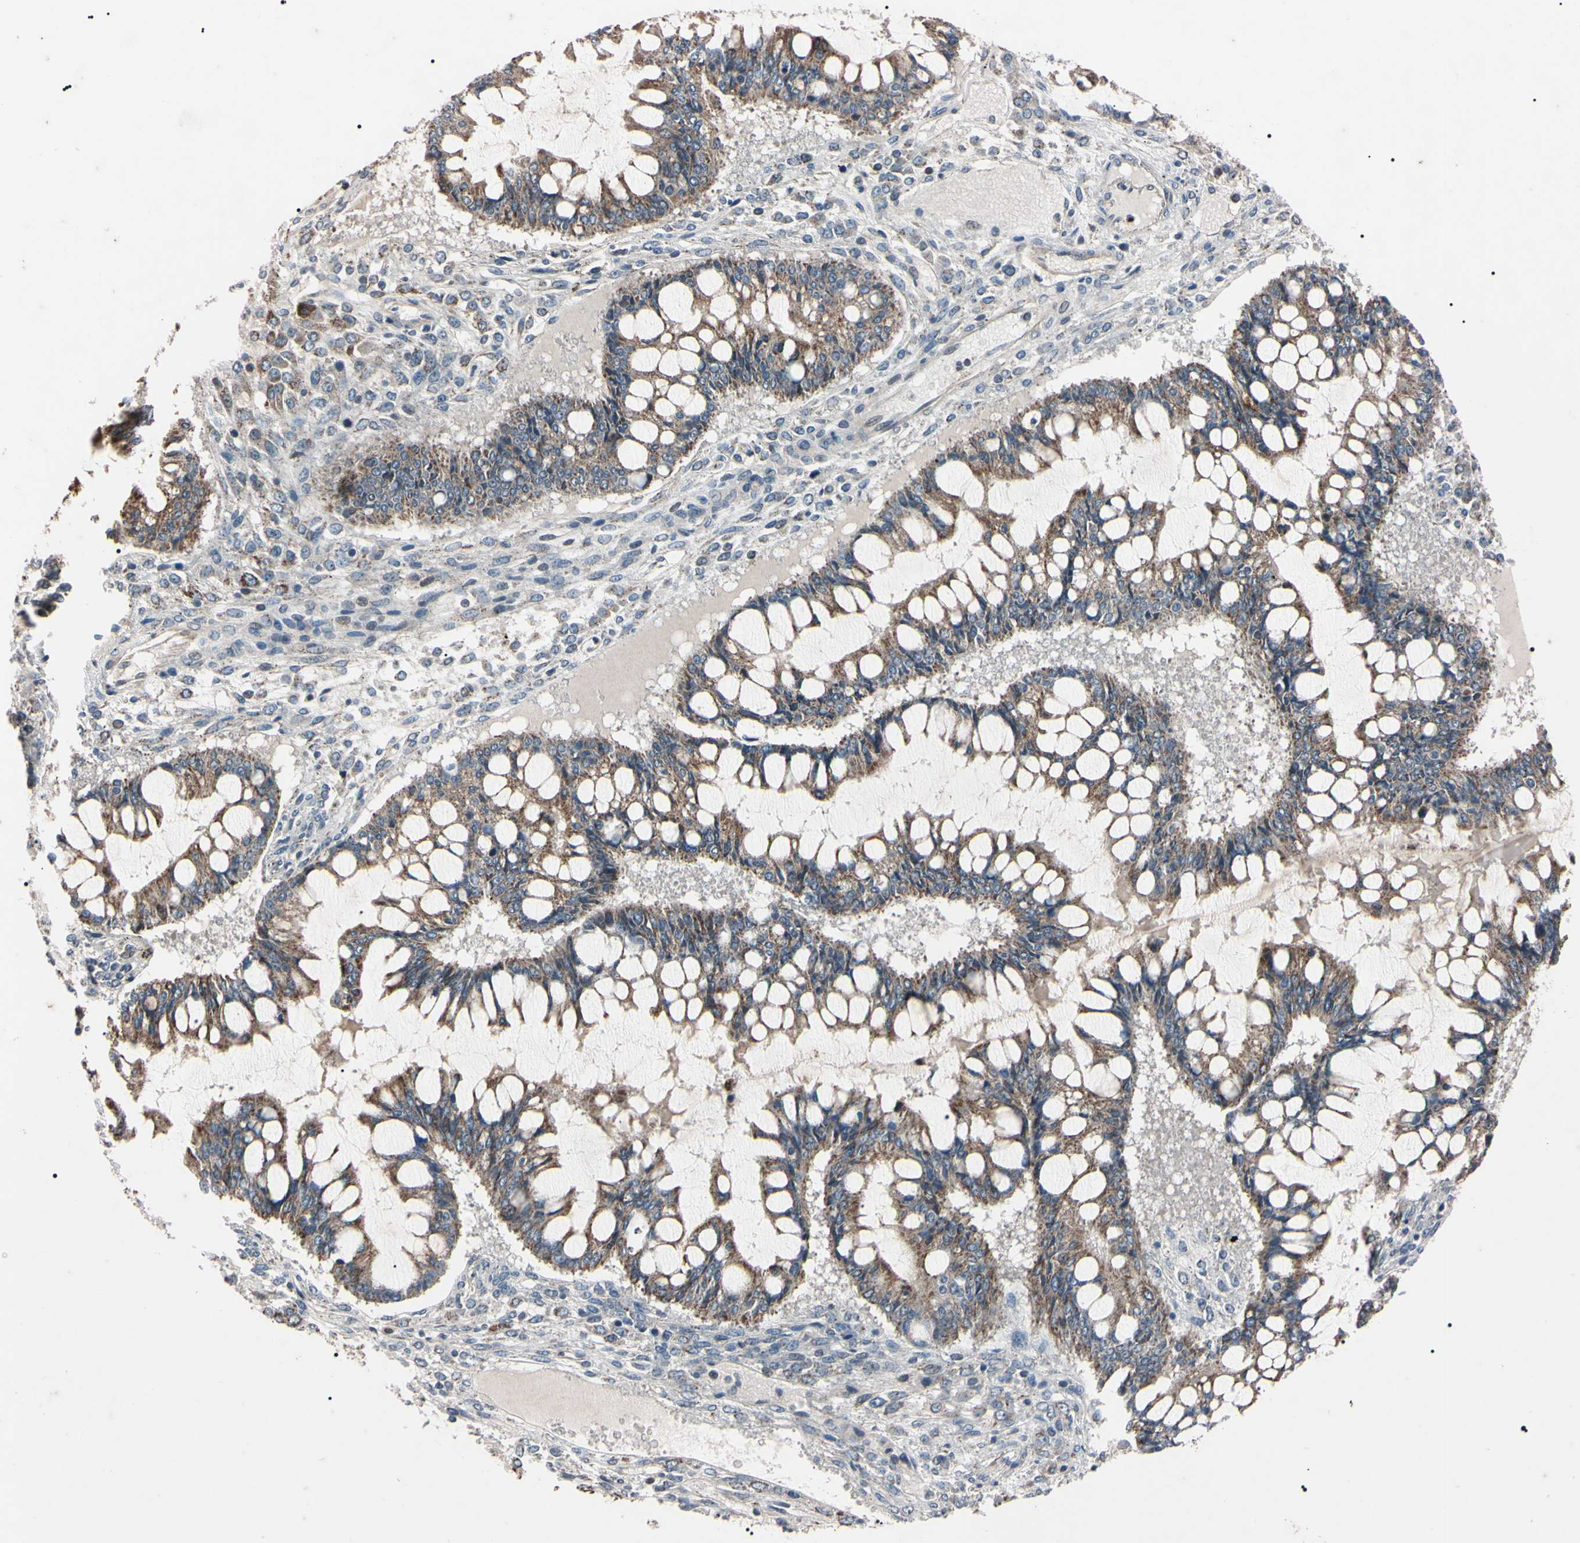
{"staining": {"intensity": "weak", "quantity": "25%-75%", "location": "cytoplasmic/membranous"}, "tissue": "ovarian cancer", "cell_type": "Tumor cells", "image_type": "cancer", "snomed": [{"axis": "morphology", "description": "Cystadenocarcinoma, mucinous, NOS"}, {"axis": "topography", "description": "Ovary"}], "caption": "A low amount of weak cytoplasmic/membranous expression is identified in approximately 25%-75% of tumor cells in ovarian cancer tissue.", "gene": "TNFRSF1A", "patient": {"sex": "female", "age": 73}}